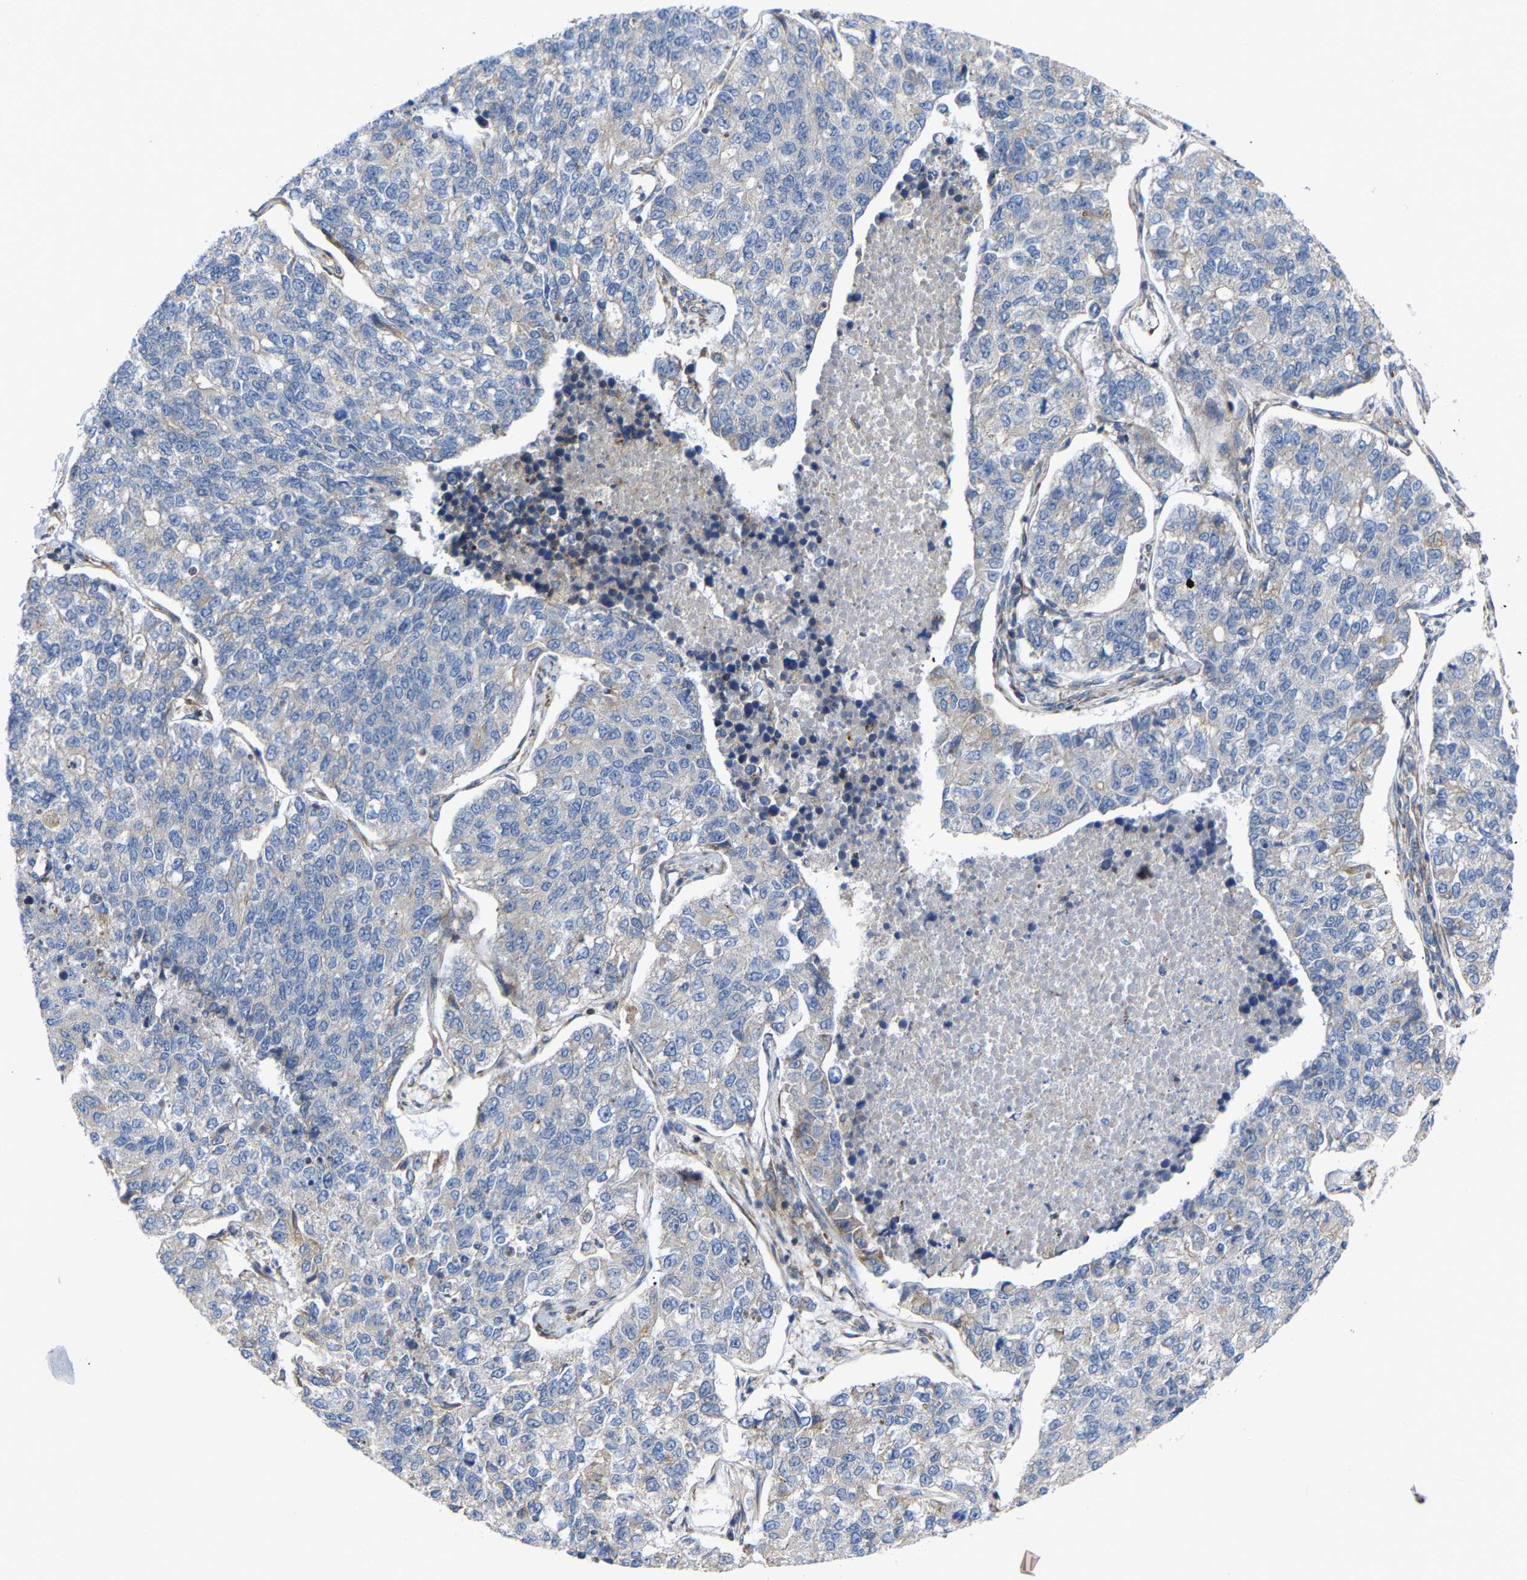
{"staining": {"intensity": "negative", "quantity": "none", "location": "none"}, "tissue": "lung cancer", "cell_type": "Tumor cells", "image_type": "cancer", "snomed": [{"axis": "morphology", "description": "Adenocarcinoma, NOS"}, {"axis": "topography", "description": "Lung"}], "caption": "DAB immunohistochemical staining of adenocarcinoma (lung) demonstrates no significant staining in tumor cells.", "gene": "TOR1B", "patient": {"sex": "male", "age": 49}}